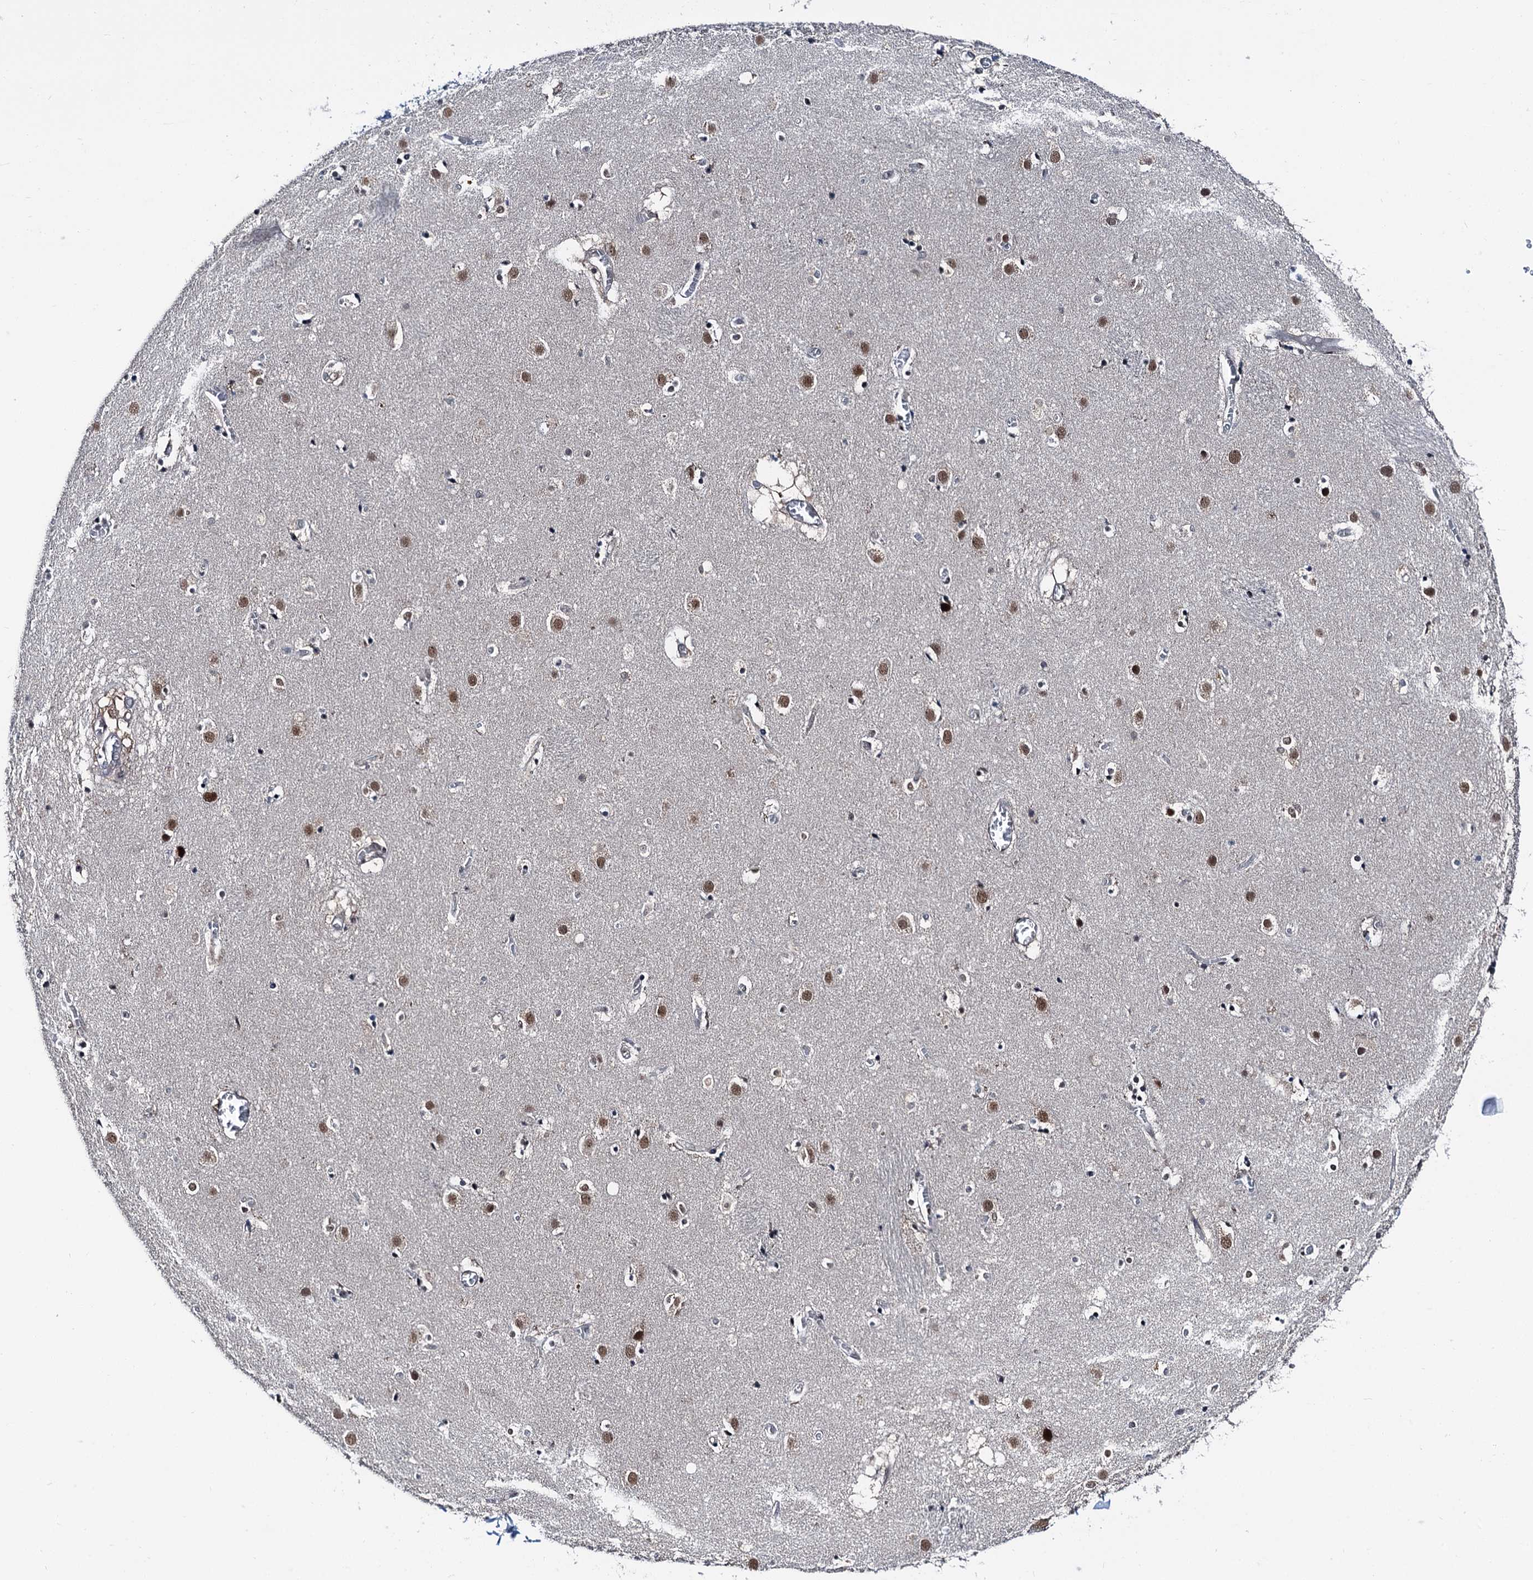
{"staining": {"intensity": "moderate", "quantity": ">75%", "location": "nuclear"}, "tissue": "caudate", "cell_type": "Glial cells", "image_type": "normal", "snomed": [{"axis": "morphology", "description": "Normal tissue, NOS"}, {"axis": "topography", "description": "Lateral ventricle wall"}], "caption": "A photomicrograph of human caudate stained for a protein exhibits moderate nuclear brown staining in glial cells. (DAB = brown stain, brightfield microscopy at high magnification).", "gene": "PSMD13", "patient": {"sex": "male", "age": 70}}